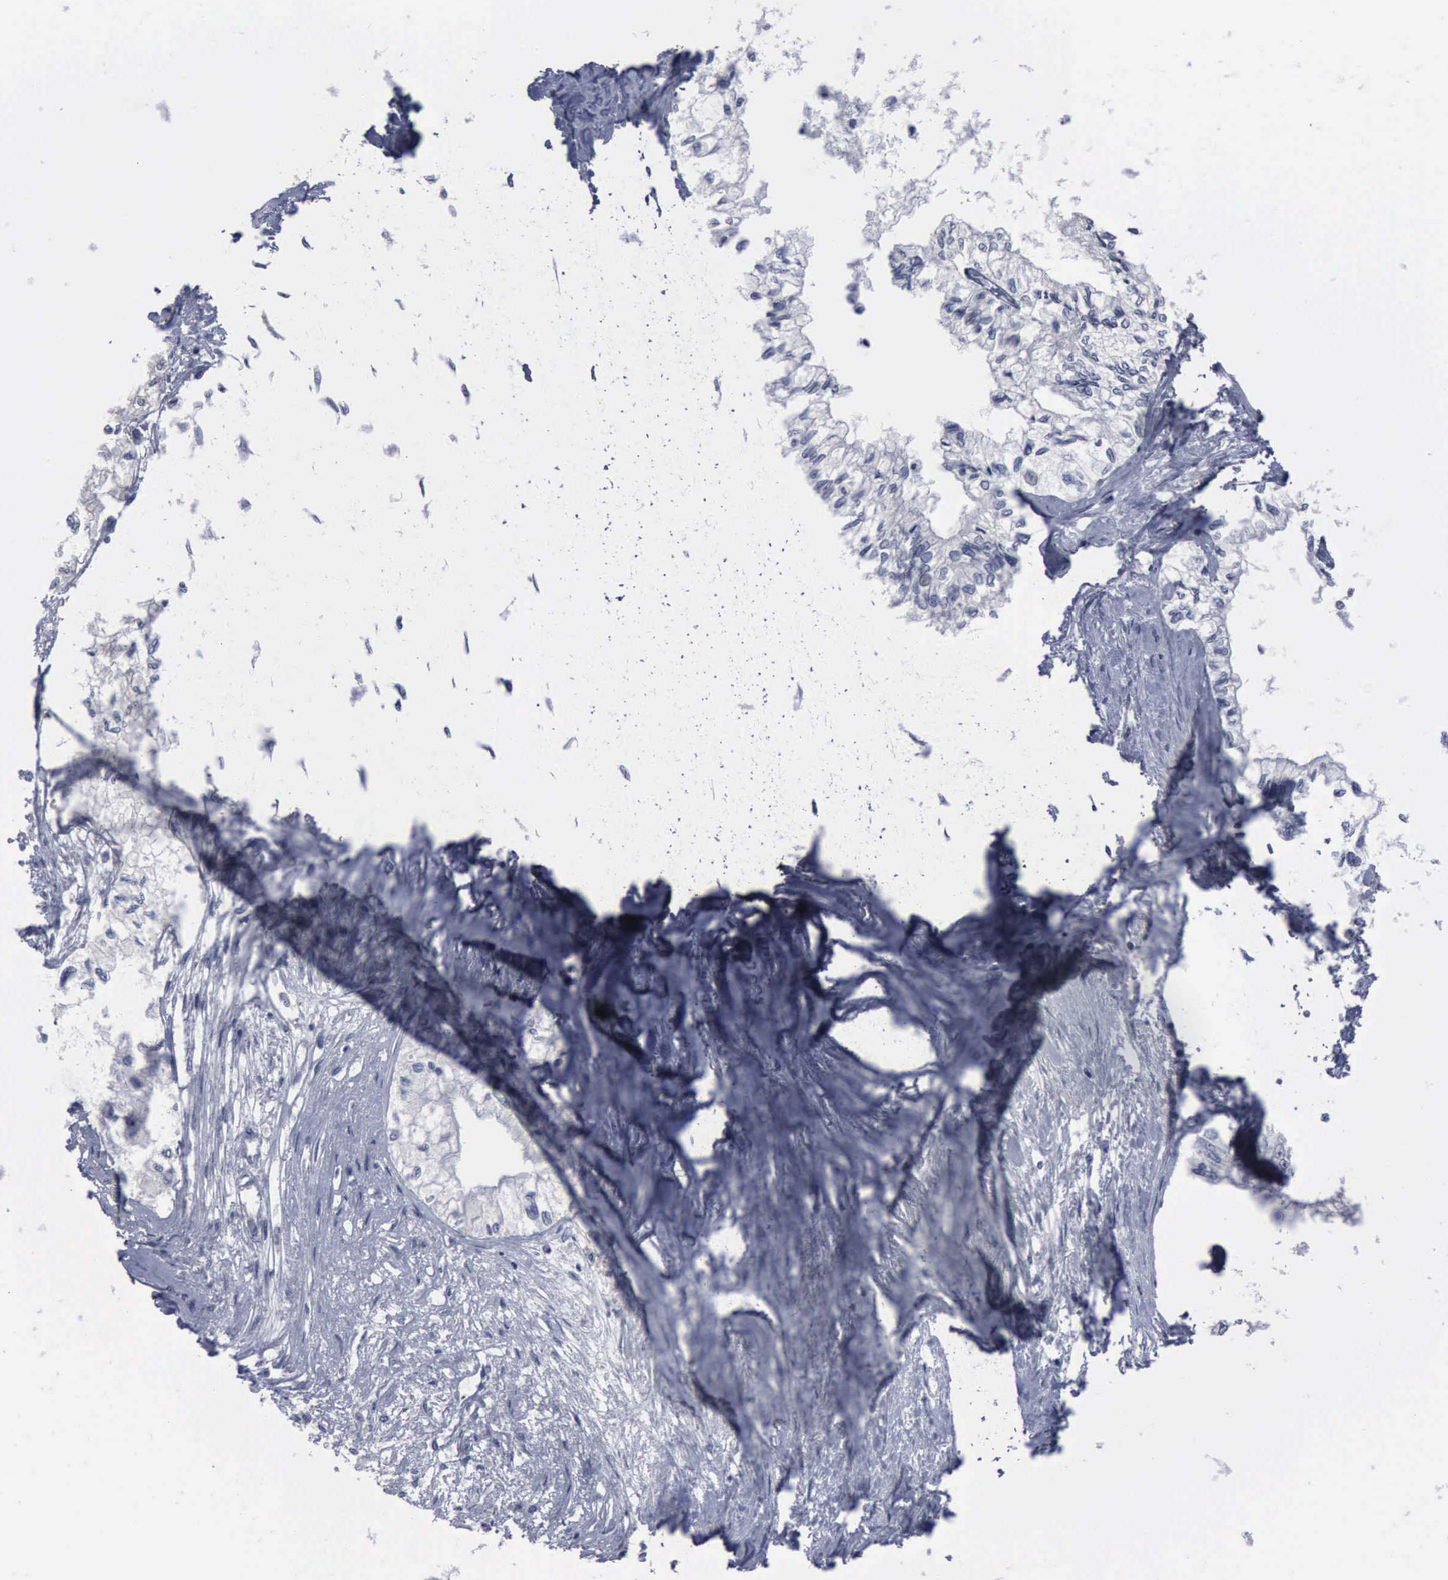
{"staining": {"intensity": "negative", "quantity": "none", "location": "none"}, "tissue": "pancreatic cancer", "cell_type": "Tumor cells", "image_type": "cancer", "snomed": [{"axis": "morphology", "description": "Adenocarcinoma, NOS"}, {"axis": "topography", "description": "Pancreas"}], "caption": "IHC of human adenocarcinoma (pancreatic) shows no positivity in tumor cells.", "gene": "MYO18B", "patient": {"sex": "male", "age": 79}}